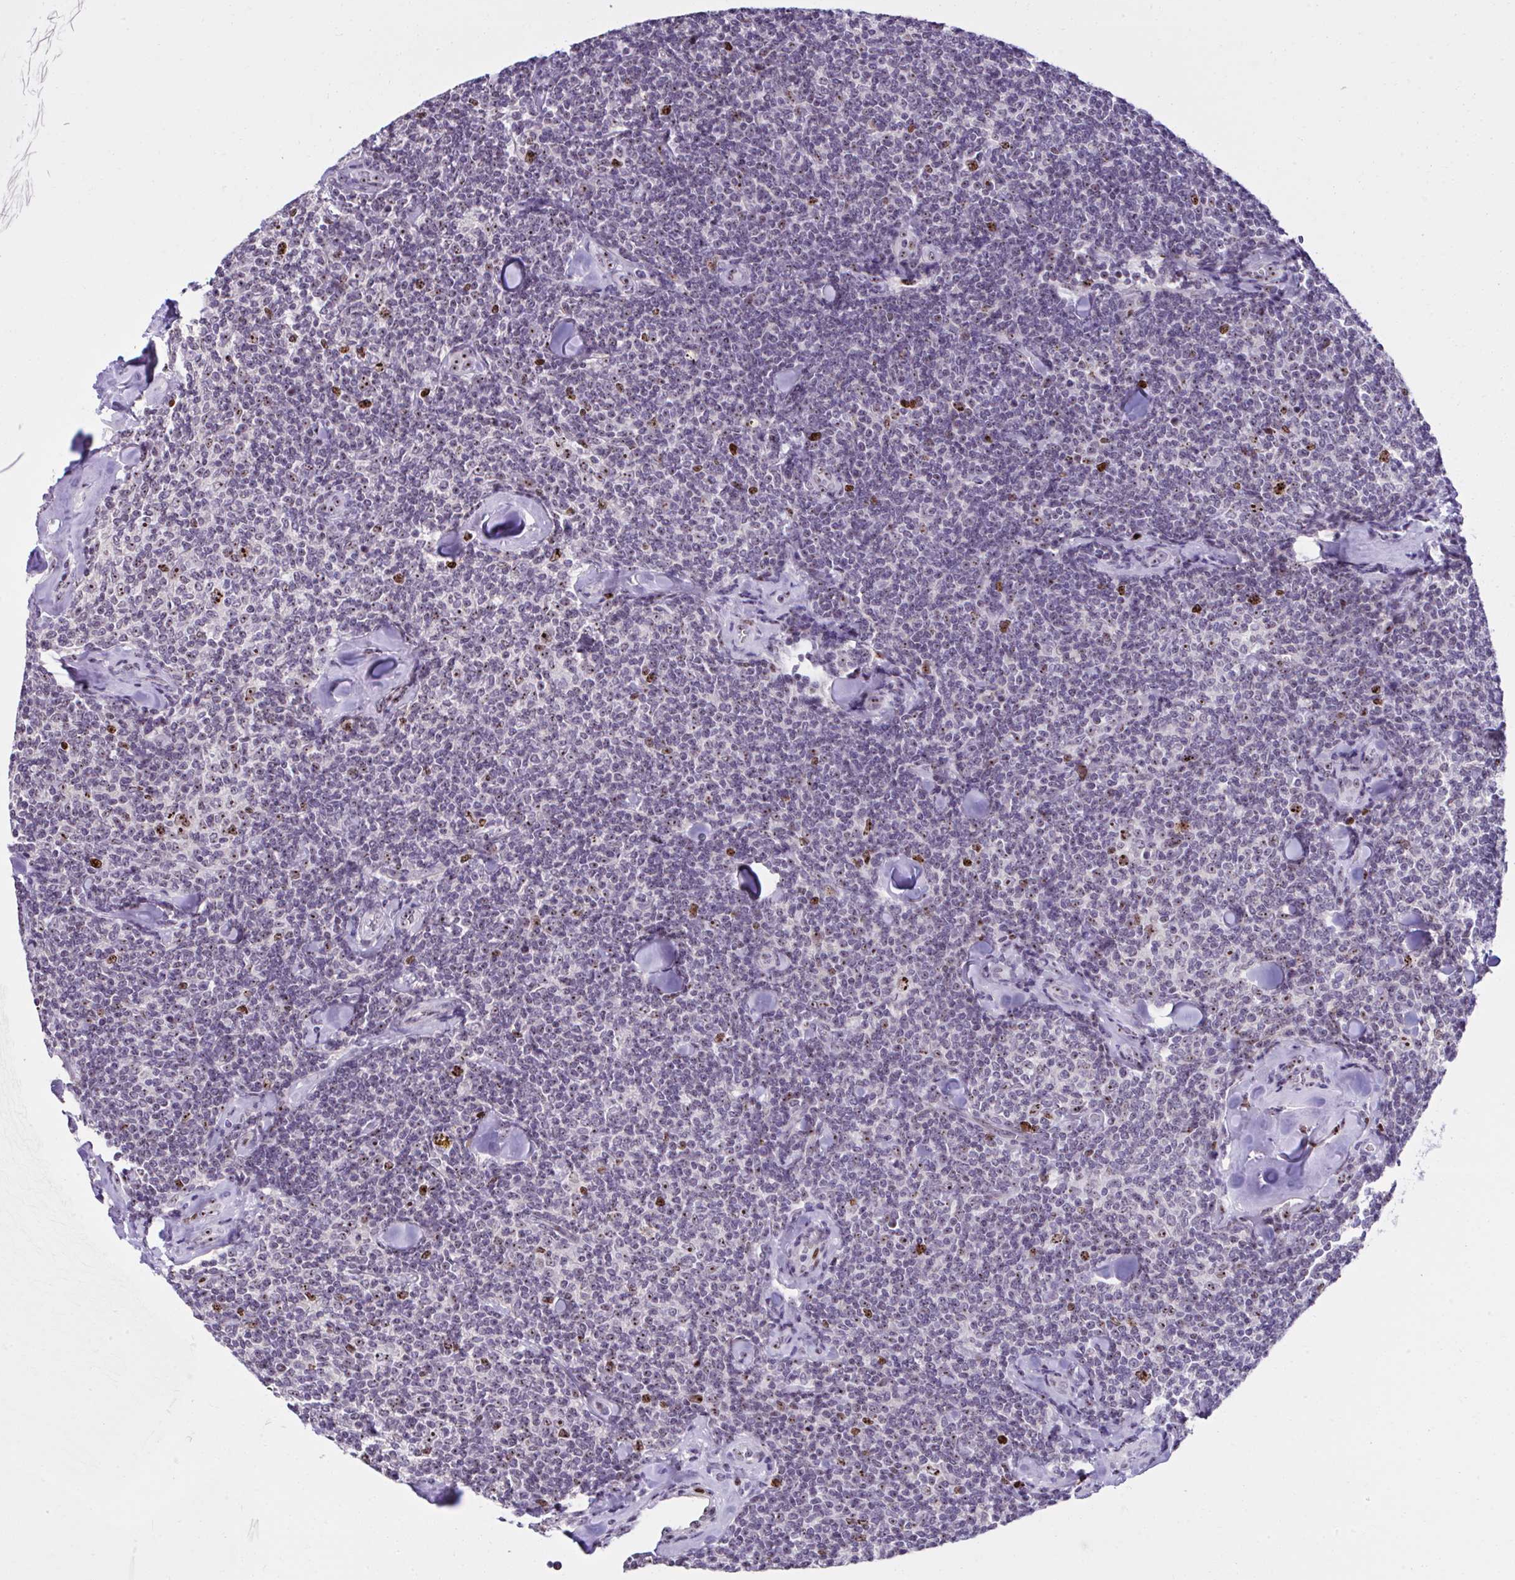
{"staining": {"intensity": "moderate", "quantity": "<25%", "location": "nuclear"}, "tissue": "lymphoma", "cell_type": "Tumor cells", "image_type": "cancer", "snomed": [{"axis": "morphology", "description": "Malignant lymphoma, non-Hodgkin's type, Low grade"}, {"axis": "topography", "description": "Lymph node"}], "caption": "Low-grade malignant lymphoma, non-Hodgkin's type was stained to show a protein in brown. There is low levels of moderate nuclear staining in about <25% of tumor cells. Using DAB (brown) and hematoxylin (blue) stains, captured at high magnification using brightfield microscopy.", "gene": "CEP72", "patient": {"sex": "female", "age": 56}}